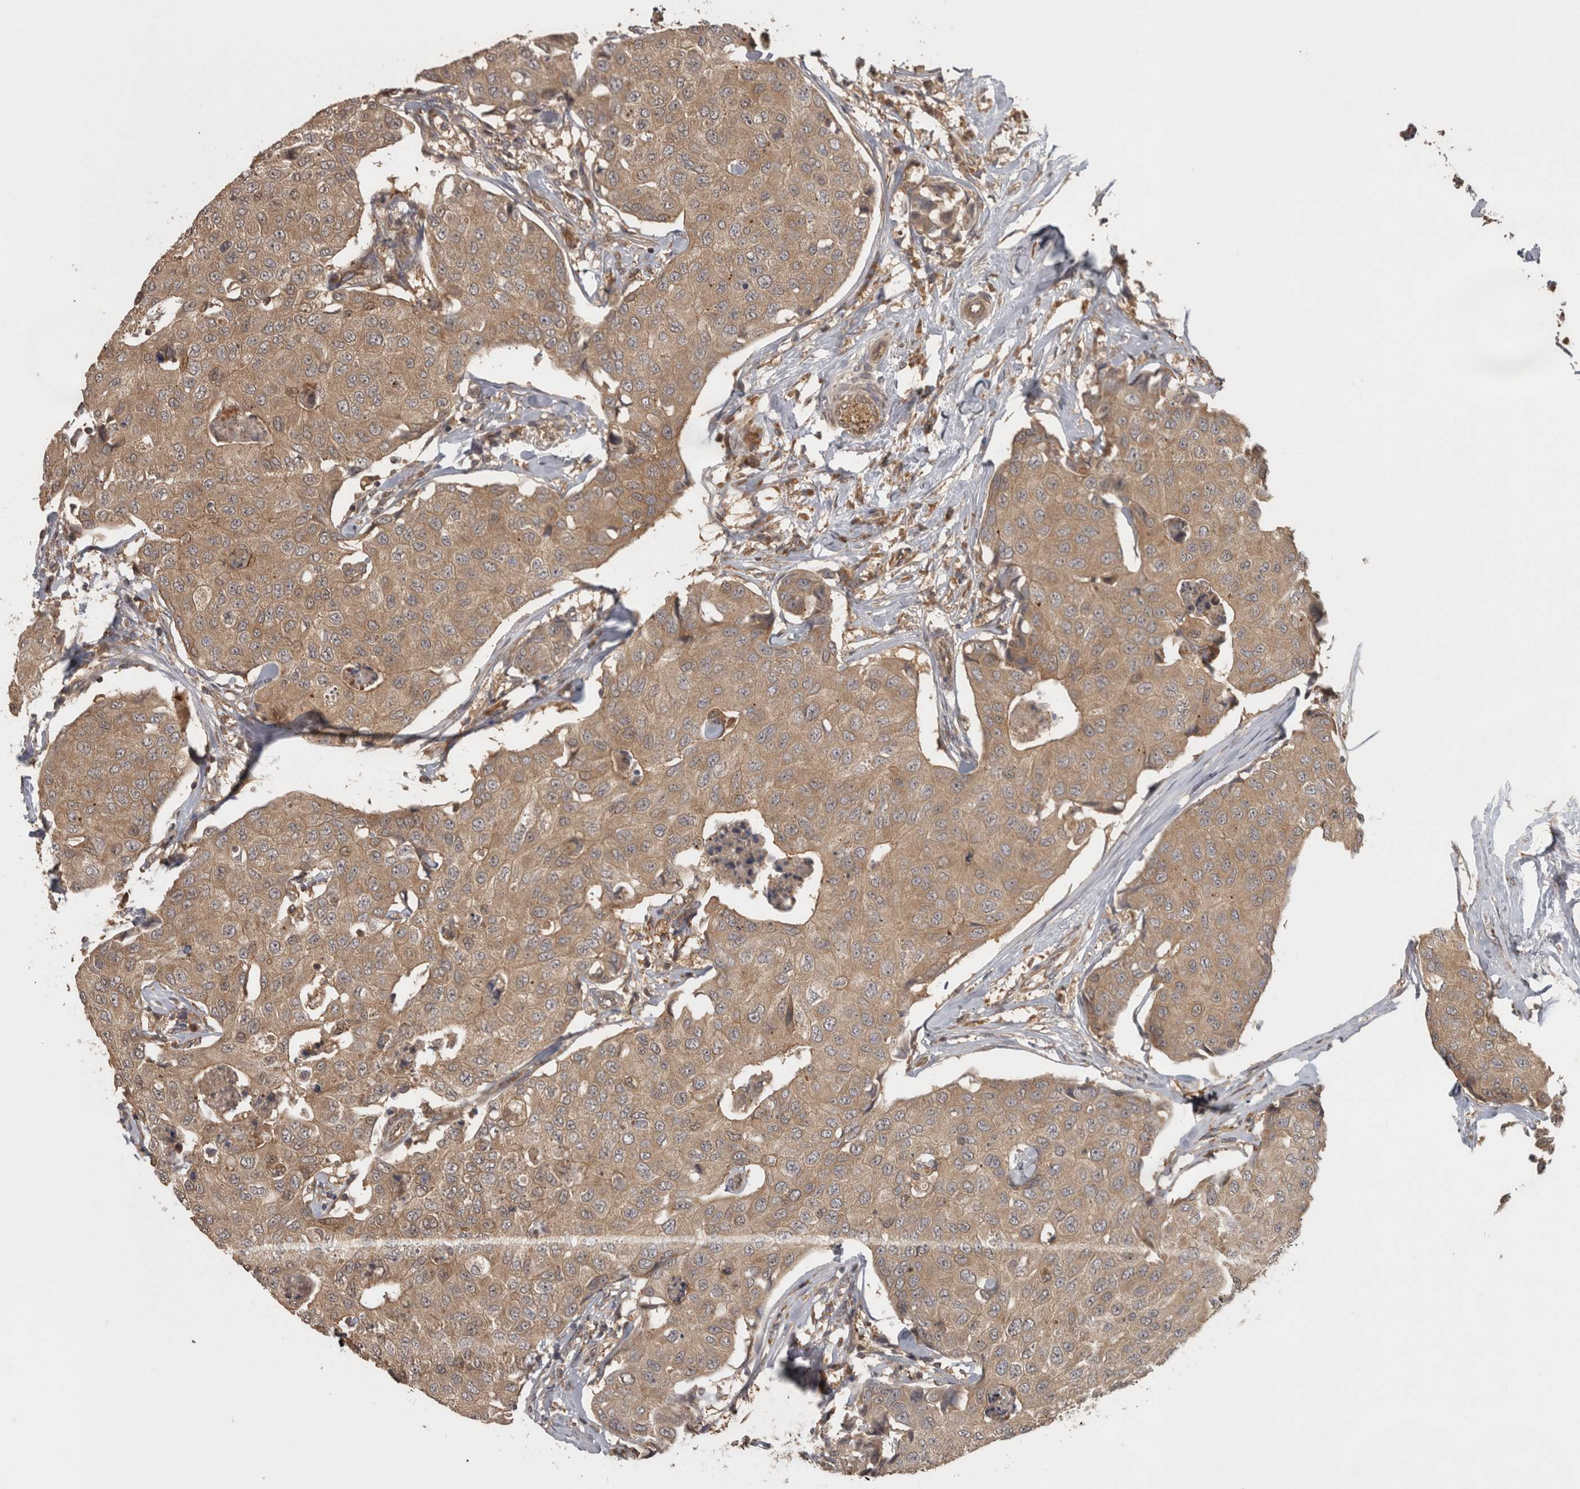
{"staining": {"intensity": "moderate", "quantity": ">75%", "location": "cytoplasmic/membranous"}, "tissue": "breast cancer", "cell_type": "Tumor cells", "image_type": "cancer", "snomed": [{"axis": "morphology", "description": "Duct carcinoma"}, {"axis": "topography", "description": "Breast"}], "caption": "Tumor cells reveal moderate cytoplasmic/membranous positivity in approximately >75% of cells in breast infiltrating ductal carcinoma.", "gene": "MICU3", "patient": {"sex": "female", "age": 80}}